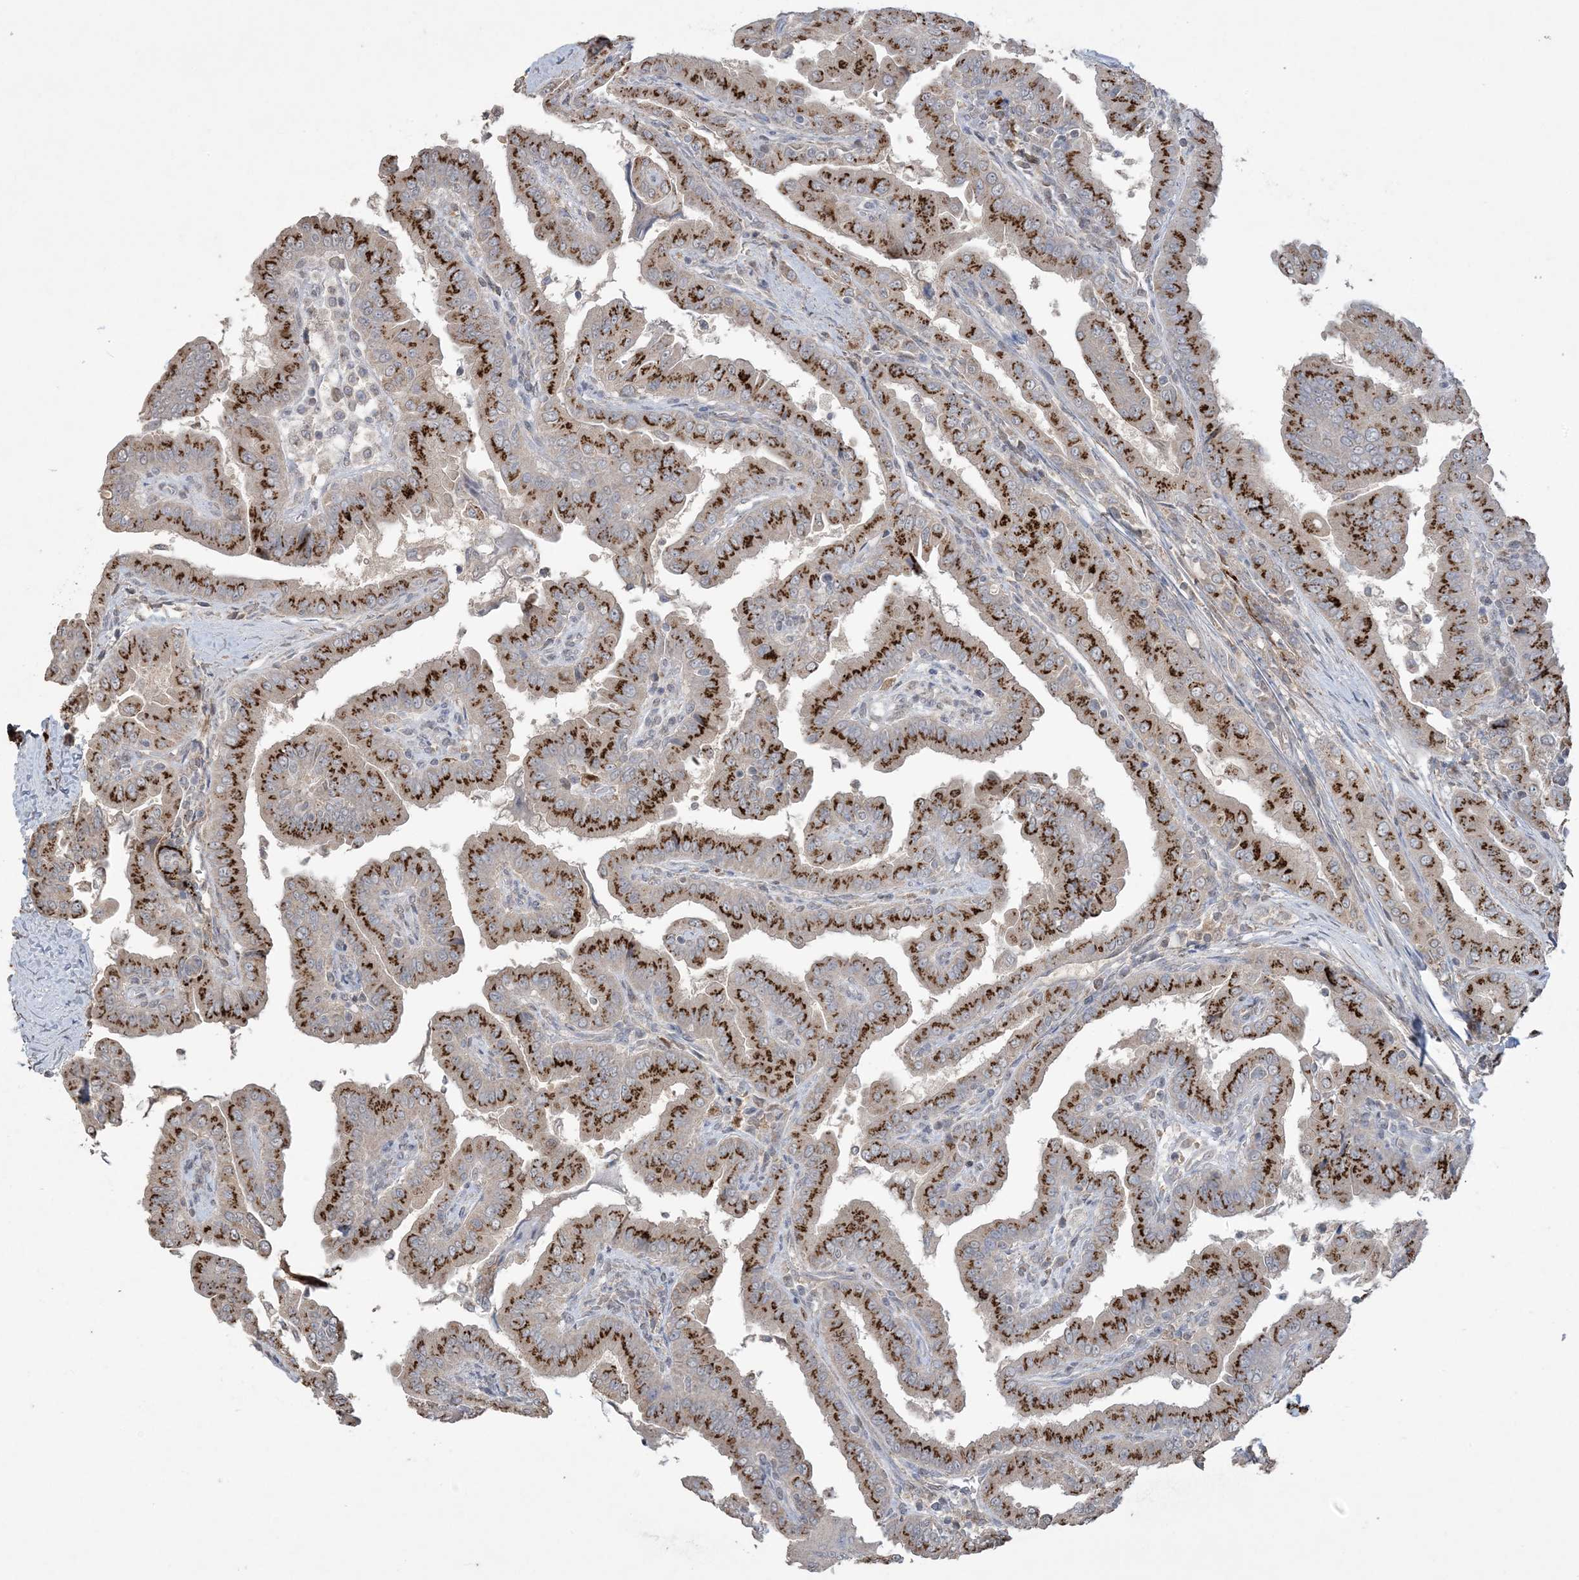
{"staining": {"intensity": "strong", "quantity": ">75%", "location": "cytoplasmic/membranous"}, "tissue": "thyroid cancer", "cell_type": "Tumor cells", "image_type": "cancer", "snomed": [{"axis": "morphology", "description": "Papillary adenocarcinoma, NOS"}, {"axis": "topography", "description": "Thyroid gland"}], "caption": "A high amount of strong cytoplasmic/membranous expression is present in approximately >75% of tumor cells in papillary adenocarcinoma (thyroid) tissue. Nuclei are stained in blue.", "gene": "XRN1", "patient": {"sex": "male", "age": 33}}